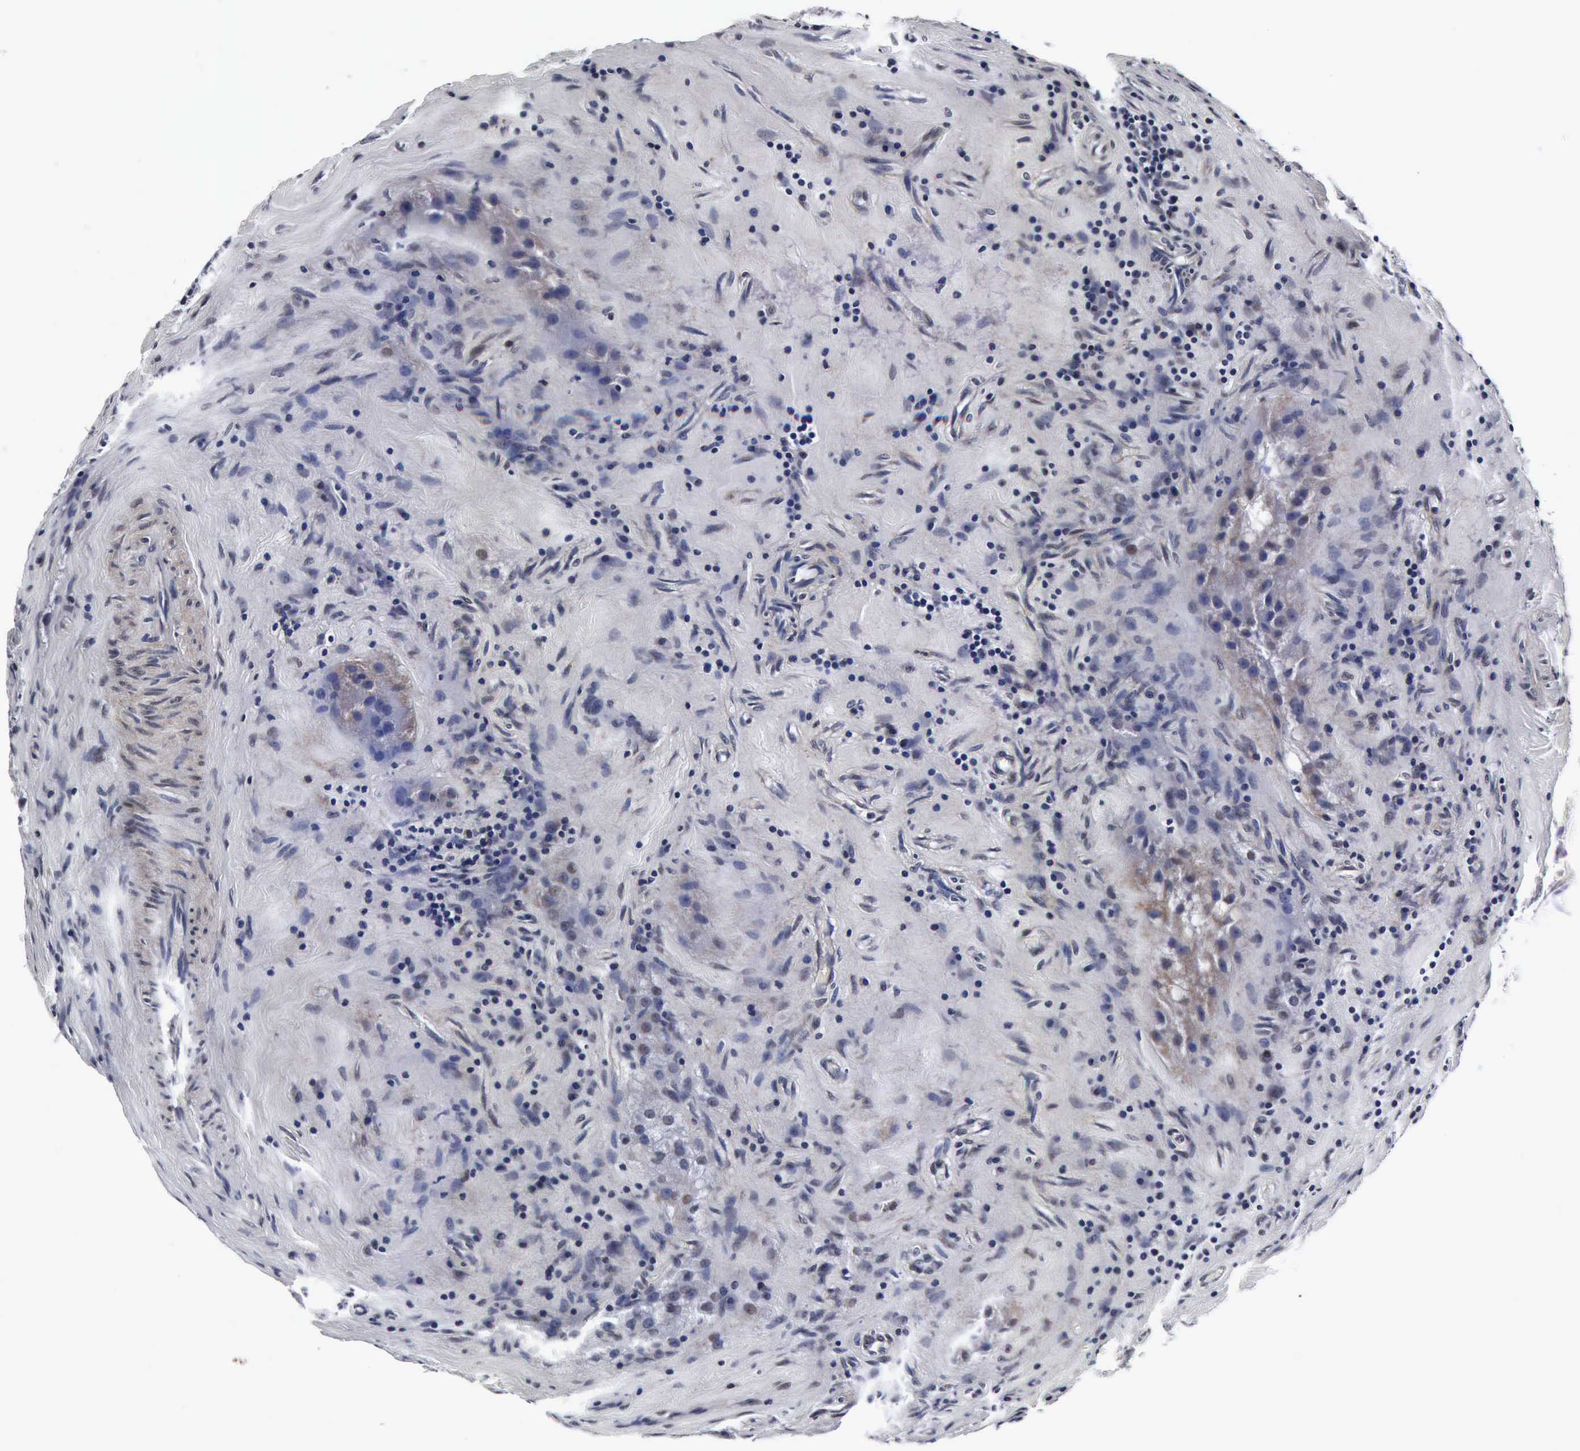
{"staining": {"intensity": "negative", "quantity": "none", "location": "none"}, "tissue": "testis cancer", "cell_type": "Tumor cells", "image_type": "cancer", "snomed": [{"axis": "morphology", "description": "Seminoma, NOS"}, {"axis": "topography", "description": "Testis"}], "caption": "Immunohistochemical staining of testis cancer (seminoma) displays no significant staining in tumor cells.", "gene": "UBC", "patient": {"sex": "male", "age": 34}}